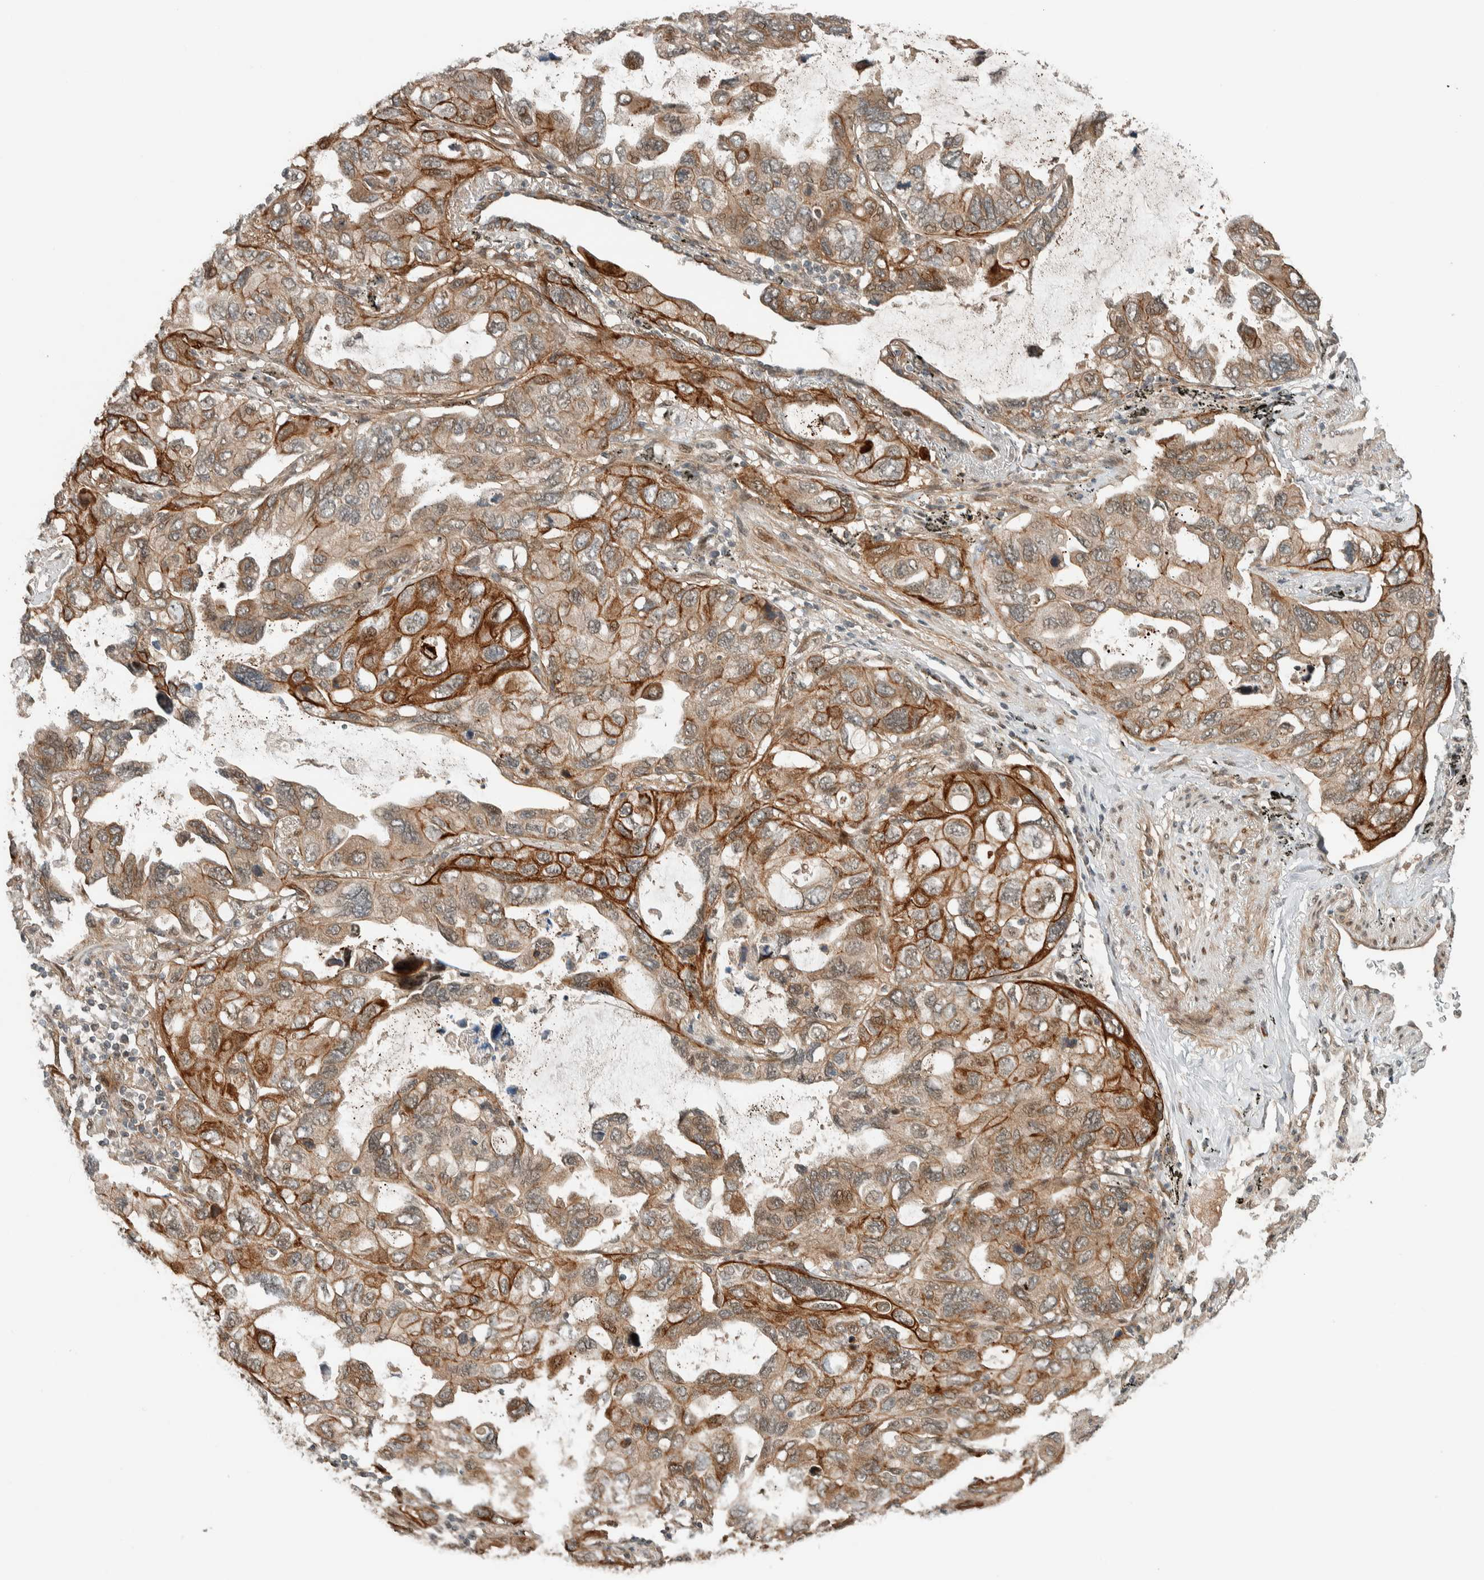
{"staining": {"intensity": "strong", "quantity": ">75%", "location": "cytoplasmic/membranous"}, "tissue": "lung cancer", "cell_type": "Tumor cells", "image_type": "cancer", "snomed": [{"axis": "morphology", "description": "Squamous cell carcinoma, NOS"}, {"axis": "topography", "description": "Lung"}], "caption": "There is high levels of strong cytoplasmic/membranous positivity in tumor cells of squamous cell carcinoma (lung), as demonstrated by immunohistochemical staining (brown color).", "gene": "STXBP4", "patient": {"sex": "female", "age": 73}}